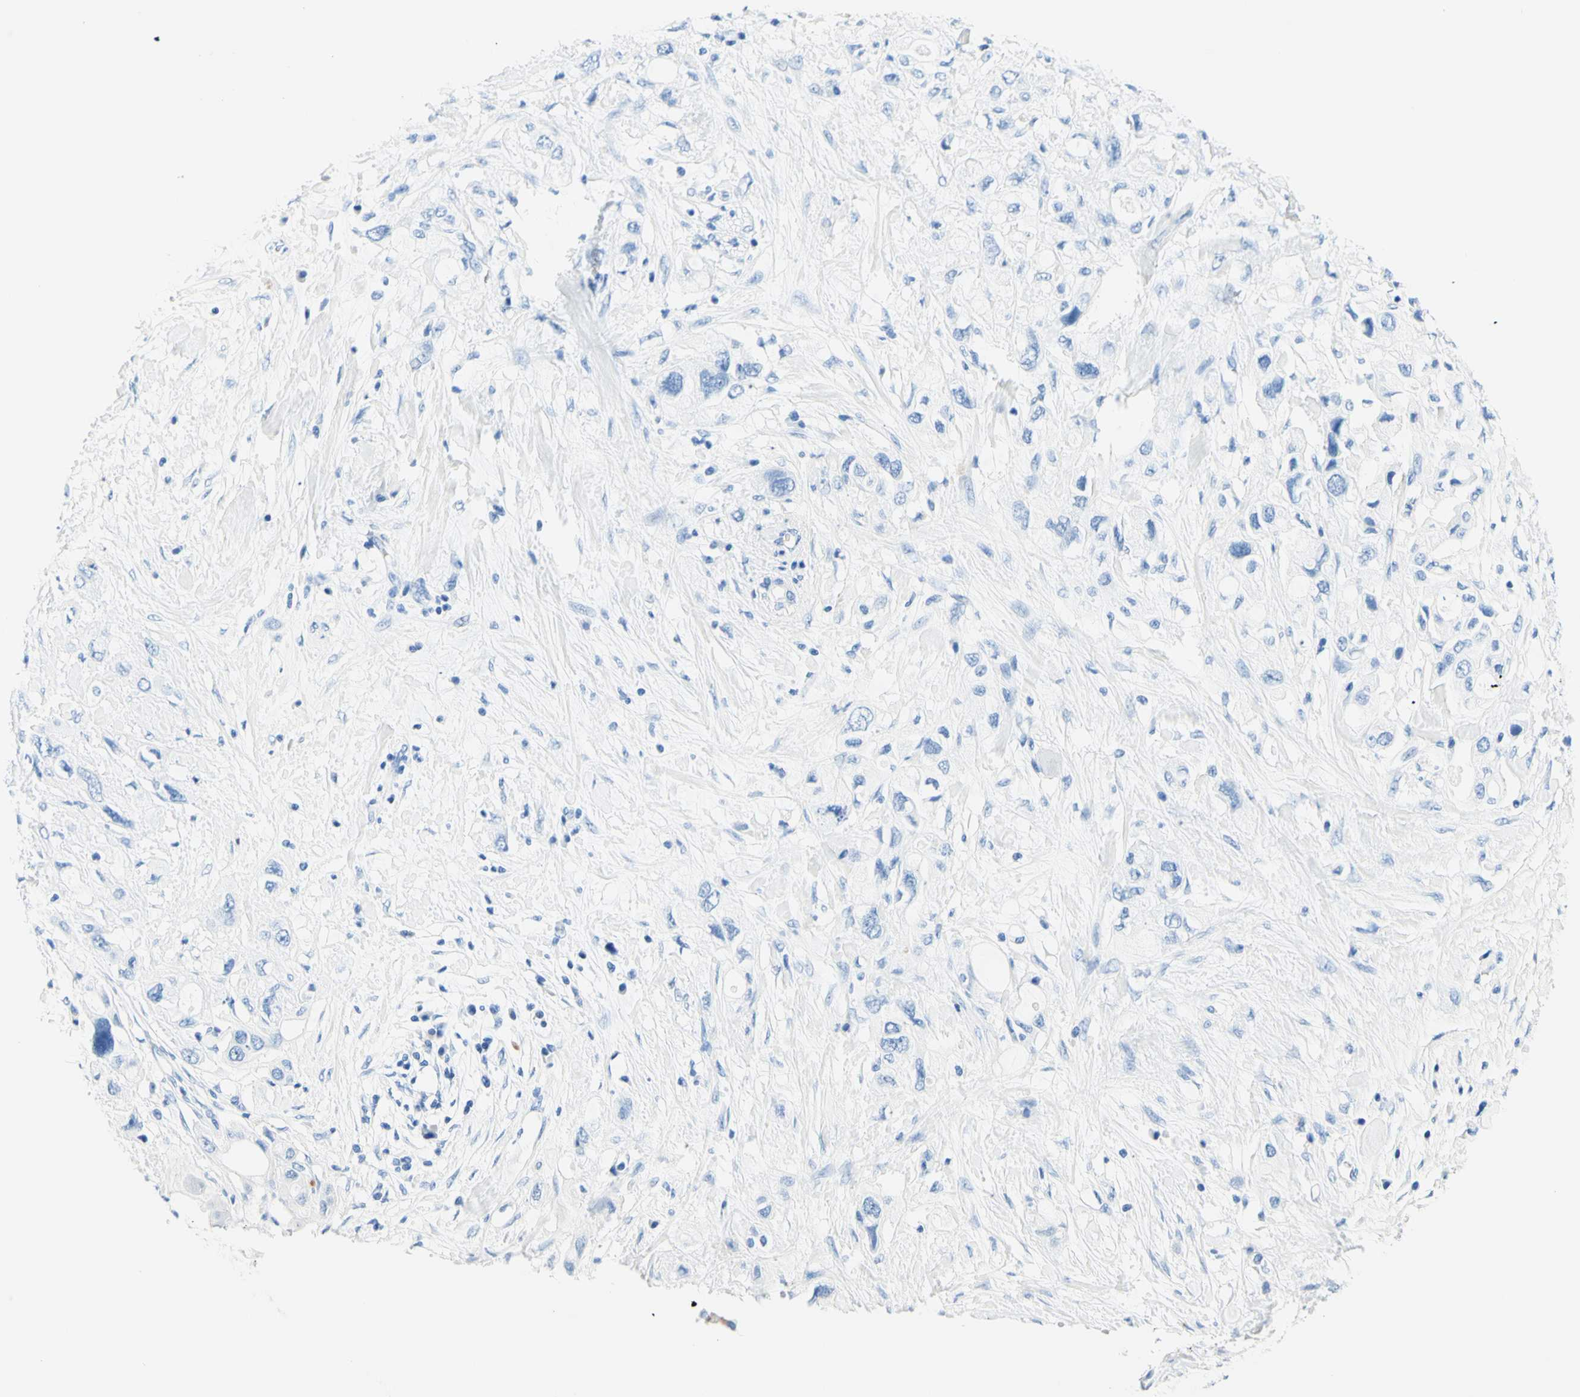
{"staining": {"intensity": "negative", "quantity": "none", "location": "none"}, "tissue": "pancreatic cancer", "cell_type": "Tumor cells", "image_type": "cancer", "snomed": [{"axis": "morphology", "description": "Adenocarcinoma, NOS"}, {"axis": "topography", "description": "Pancreas"}], "caption": "This is a histopathology image of immunohistochemistry (IHC) staining of adenocarcinoma (pancreatic), which shows no expression in tumor cells.", "gene": "MYH2", "patient": {"sex": "female", "age": 56}}